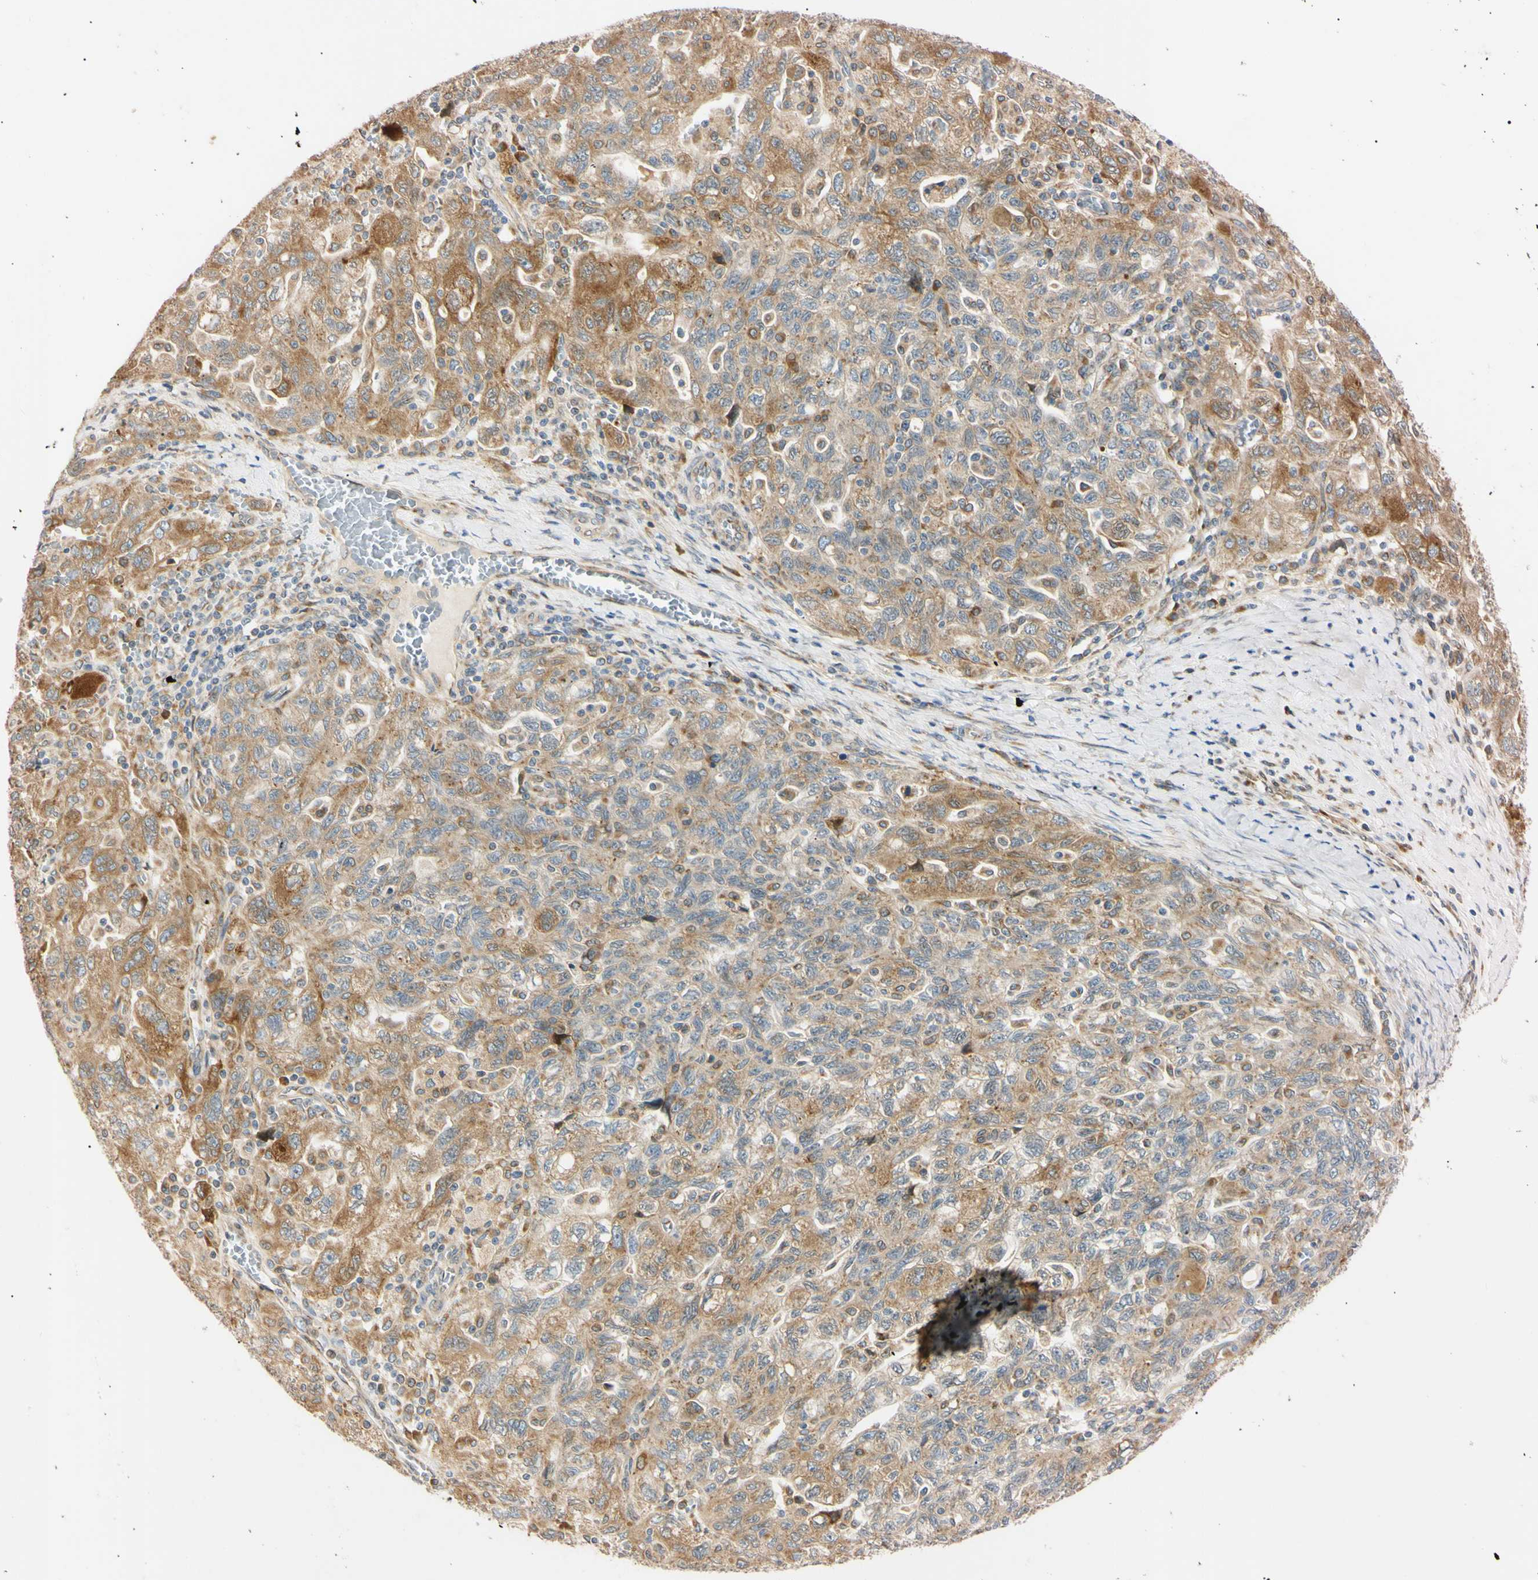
{"staining": {"intensity": "moderate", "quantity": ">75%", "location": "cytoplasmic/membranous"}, "tissue": "ovarian cancer", "cell_type": "Tumor cells", "image_type": "cancer", "snomed": [{"axis": "morphology", "description": "Carcinoma, NOS"}, {"axis": "morphology", "description": "Cystadenocarcinoma, serous, NOS"}, {"axis": "topography", "description": "Ovary"}], "caption": "Tumor cells exhibit moderate cytoplasmic/membranous positivity in approximately >75% of cells in serous cystadenocarcinoma (ovarian).", "gene": "IER3IP1", "patient": {"sex": "female", "age": 69}}